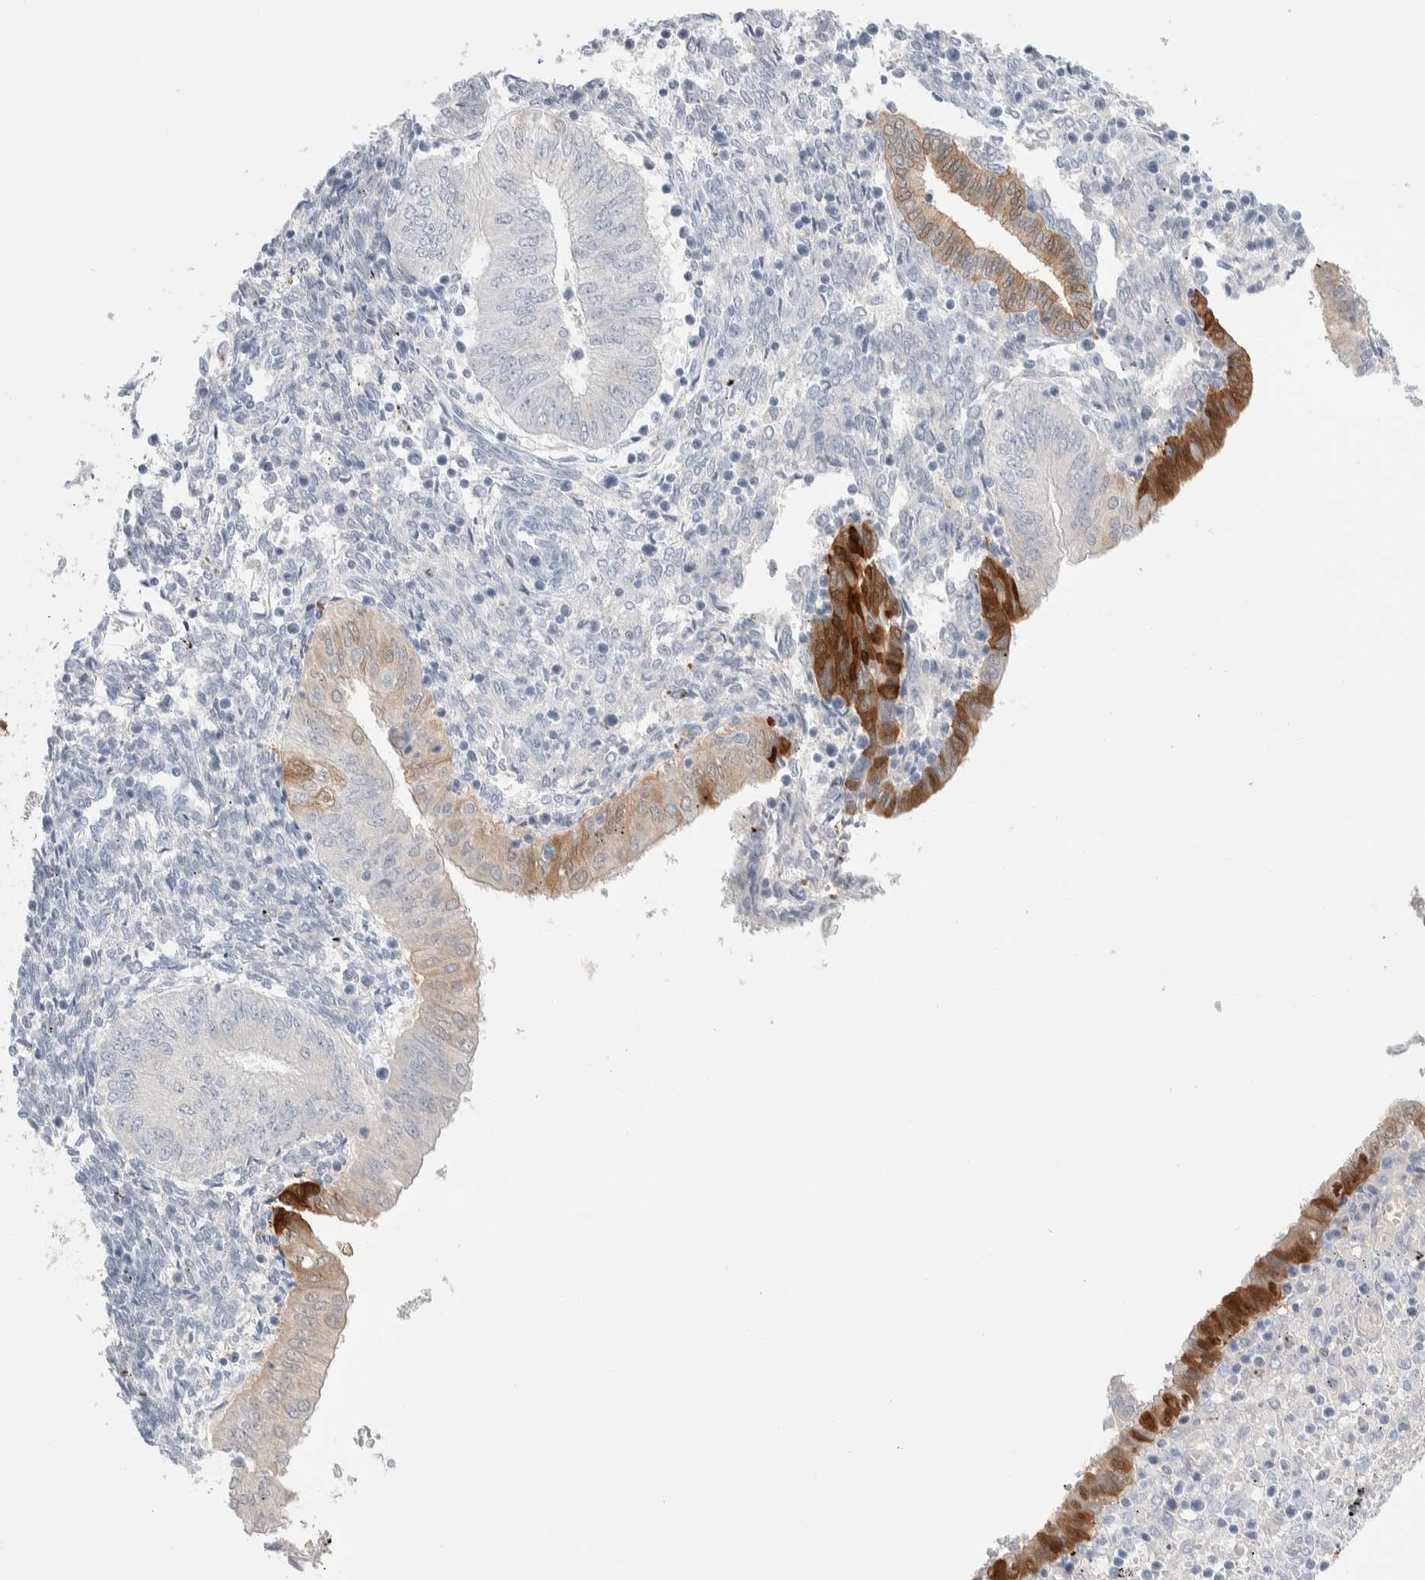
{"staining": {"intensity": "strong", "quantity": "<25%", "location": "cytoplasmic/membranous"}, "tissue": "endometrial cancer", "cell_type": "Tumor cells", "image_type": "cancer", "snomed": [{"axis": "morphology", "description": "Normal tissue, NOS"}, {"axis": "morphology", "description": "Adenocarcinoma, NOS"}, {"axis": "topography", "description": "Endometrium"}], "caption": "The micrograph displays a brown stain indicating the presence of a protein in the cytoplasmic/membranous of tumor cells in endometrial adenocarcinoma.", "gene": "GDA", "patient": {"sex": "female", "age": 53}}